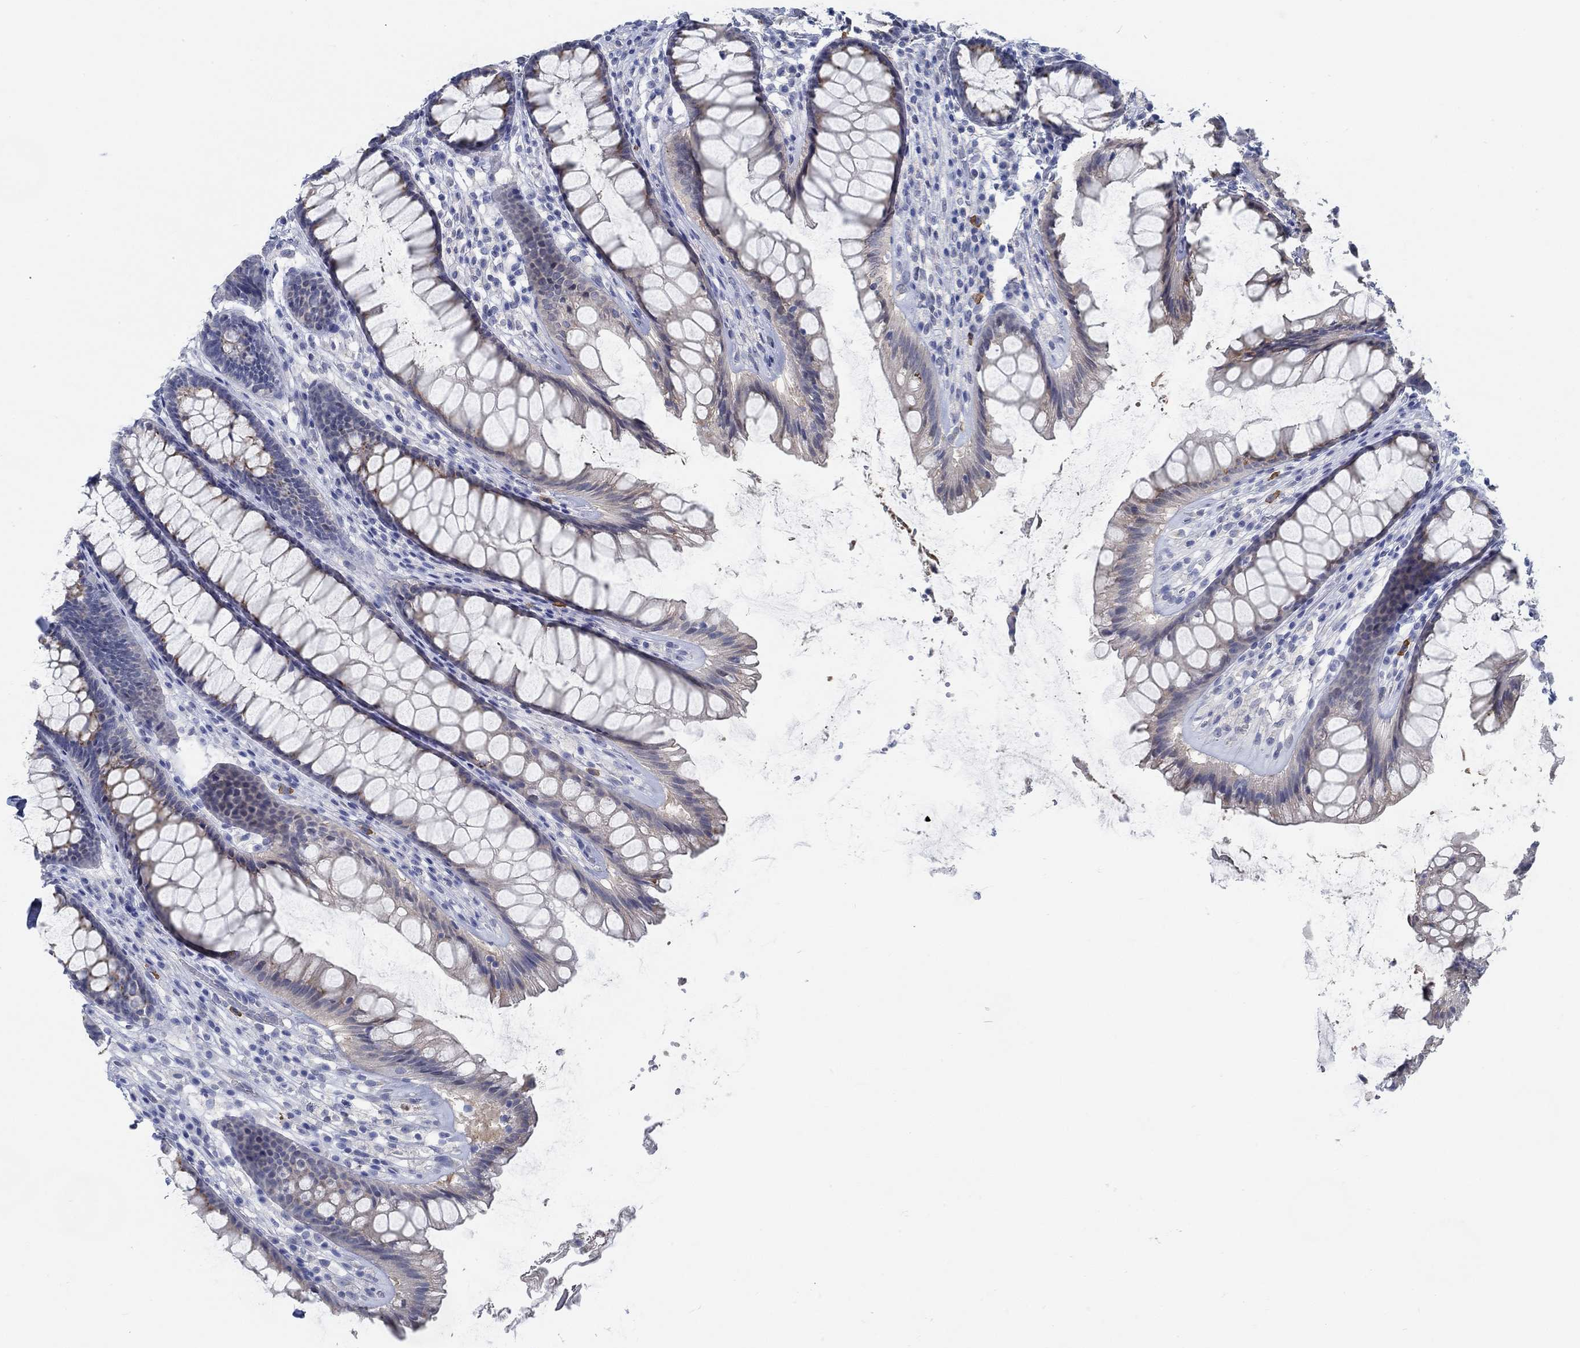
{"staining": {"intensity": "moderate", "quantity": "25%-75%", "location": "cytoplasmic/membranous"}, "tissue": "rectum", "cell_type": "Glandular cells", "image_type": "normal", "snomed": [{"axis": "morphology", "description": "Normal tissue, NOS"}, {"axis": "topography", "description": "Rectum"}], "caption": "This histopathology image reveals IHC staining of normal human rectum, with medium moderate cytoplasmic/membranous expression in about 25%-75% of glandular cells.", "gene": "TEKT4", "patient": {"sex": "male", "age": 72}}